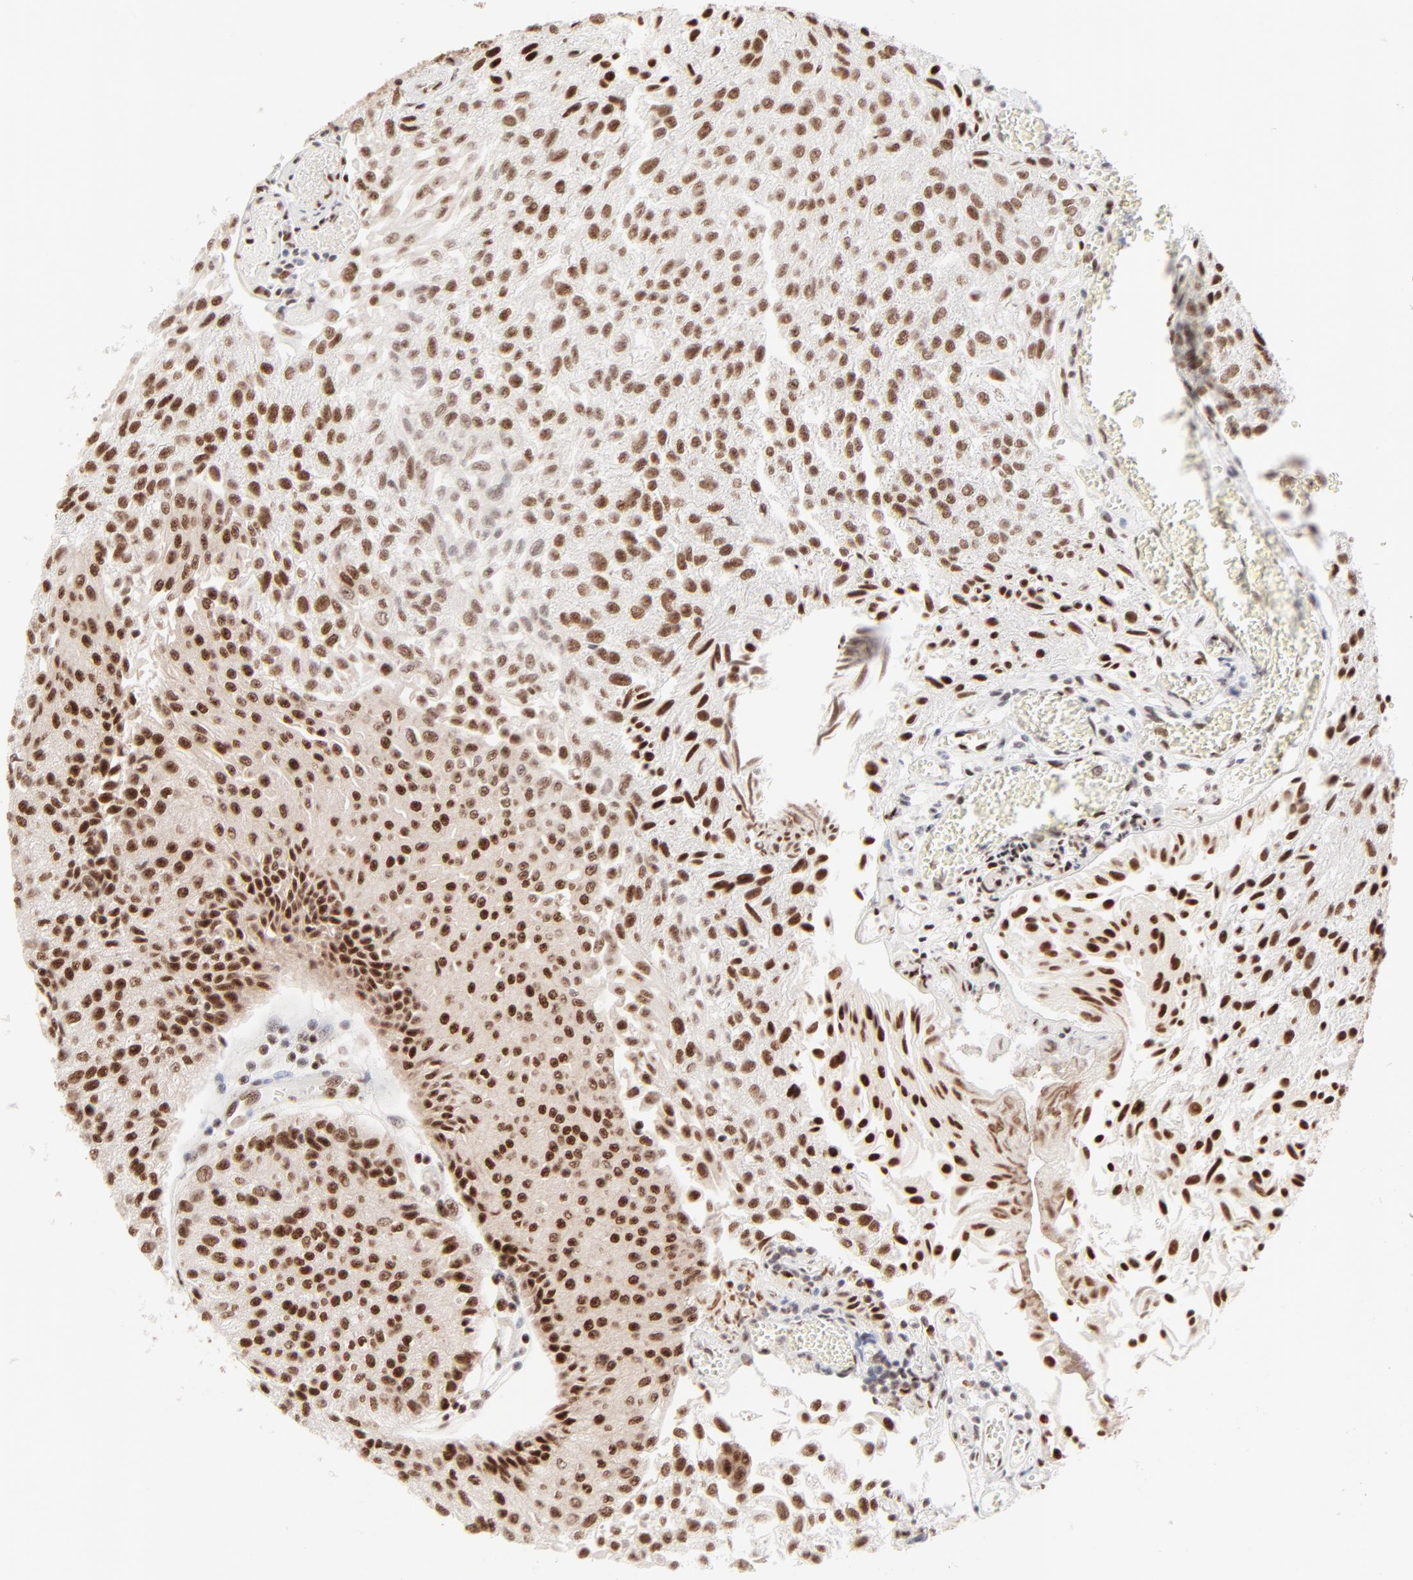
{"staining": {"intensity": "strong", "quantity": ">75%", "location": "nuclear"}, "tissue": "urothelial cancer", "cell_type": "Tumor cells", "image_type": "cancer", "snomed": [{"axis": "morphology", "description": "Urothelial carcinoma, Low grade"}, {"axis": "topography", "description": "Urinary bladder"}], "caption": "Tumor cells exhibit high levels of strong nuclear expression in about >75% of cells in low-grade urothelial carcinoma.", "gene": "TARDBP", "patient": {"sex": "male", "age": 86}}